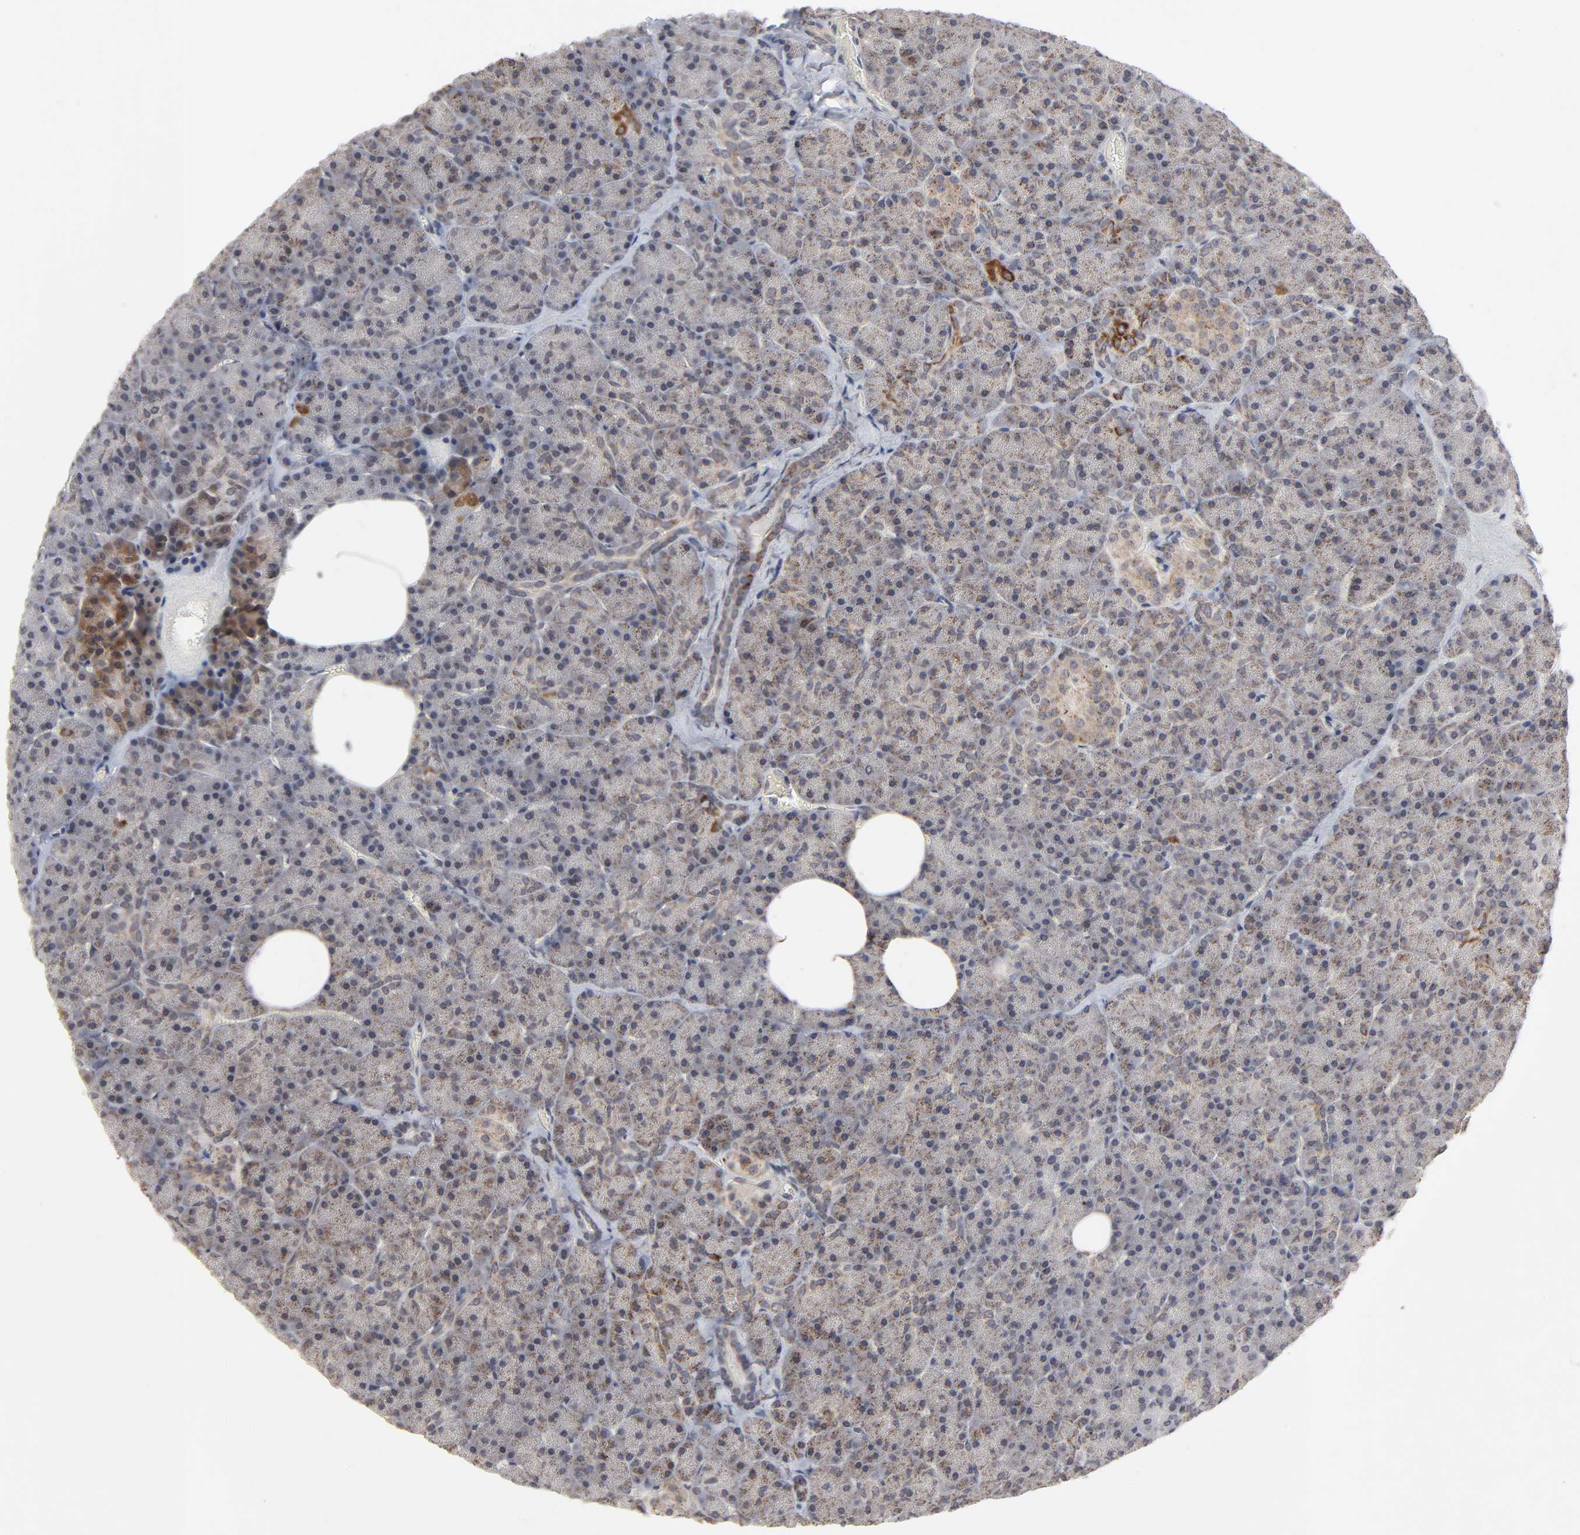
{"staining": {"intensity": "weak", "quantity": "25%-75%", "location": "cytoplasmic/membranous"}, "tissue": "pancreas", "cell_type": "Exocrine glandular cells", "image_type": "normal", "snomed": [{"axis": "morphology", "description": "Normal tissue, NOS"}, {"axis": "topography", "description": "Pancreas"}], "caption": "Protein staining demonstrates weak cytoplasmic/membranous positivity in approximately 25%-75% of exocrine glandular cells in normal pancreas.", "gene": "AUH", "patient": {"sex": "female", "age": 35}}